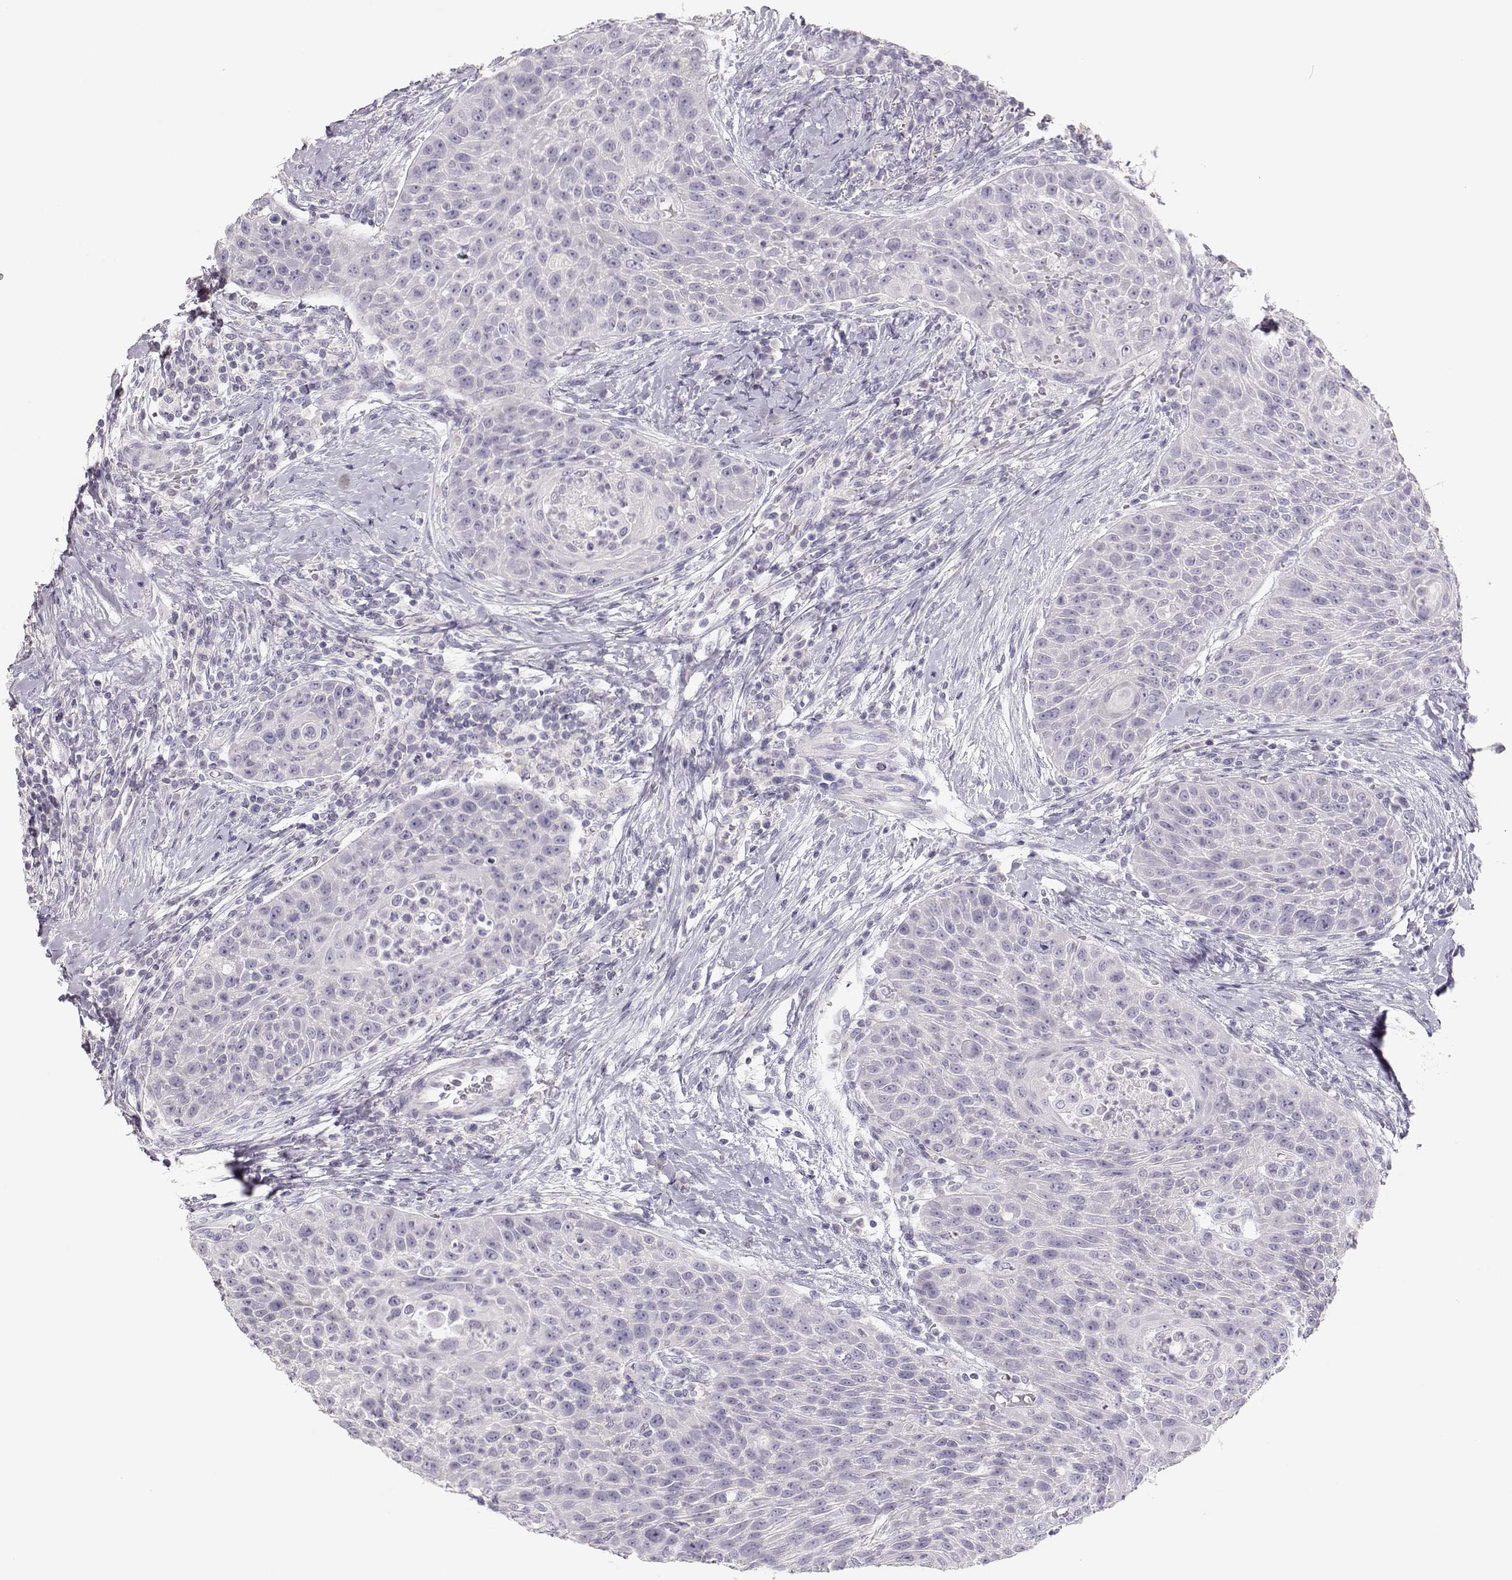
{"staining": {"intensity": "negative", "quantity": "none", "location": "none"}, "tissue": "head and neck cancer", "cell_type": "Tumor cells", "image_type": "cancer", "snomed": [{"axis": "morphology", "description": "Squamous cell carcinoma, NOS"}, {"axis": "topography", "description": "Head-Neck"}], "caption": "Immunohistochemistry image of human squamous cell carcinoma (head and neck) stained for a protein (brown), which reveals no expression in tumor cells.", "gene": "LEPR", "patient": {"sex": "male", "age": 69}}